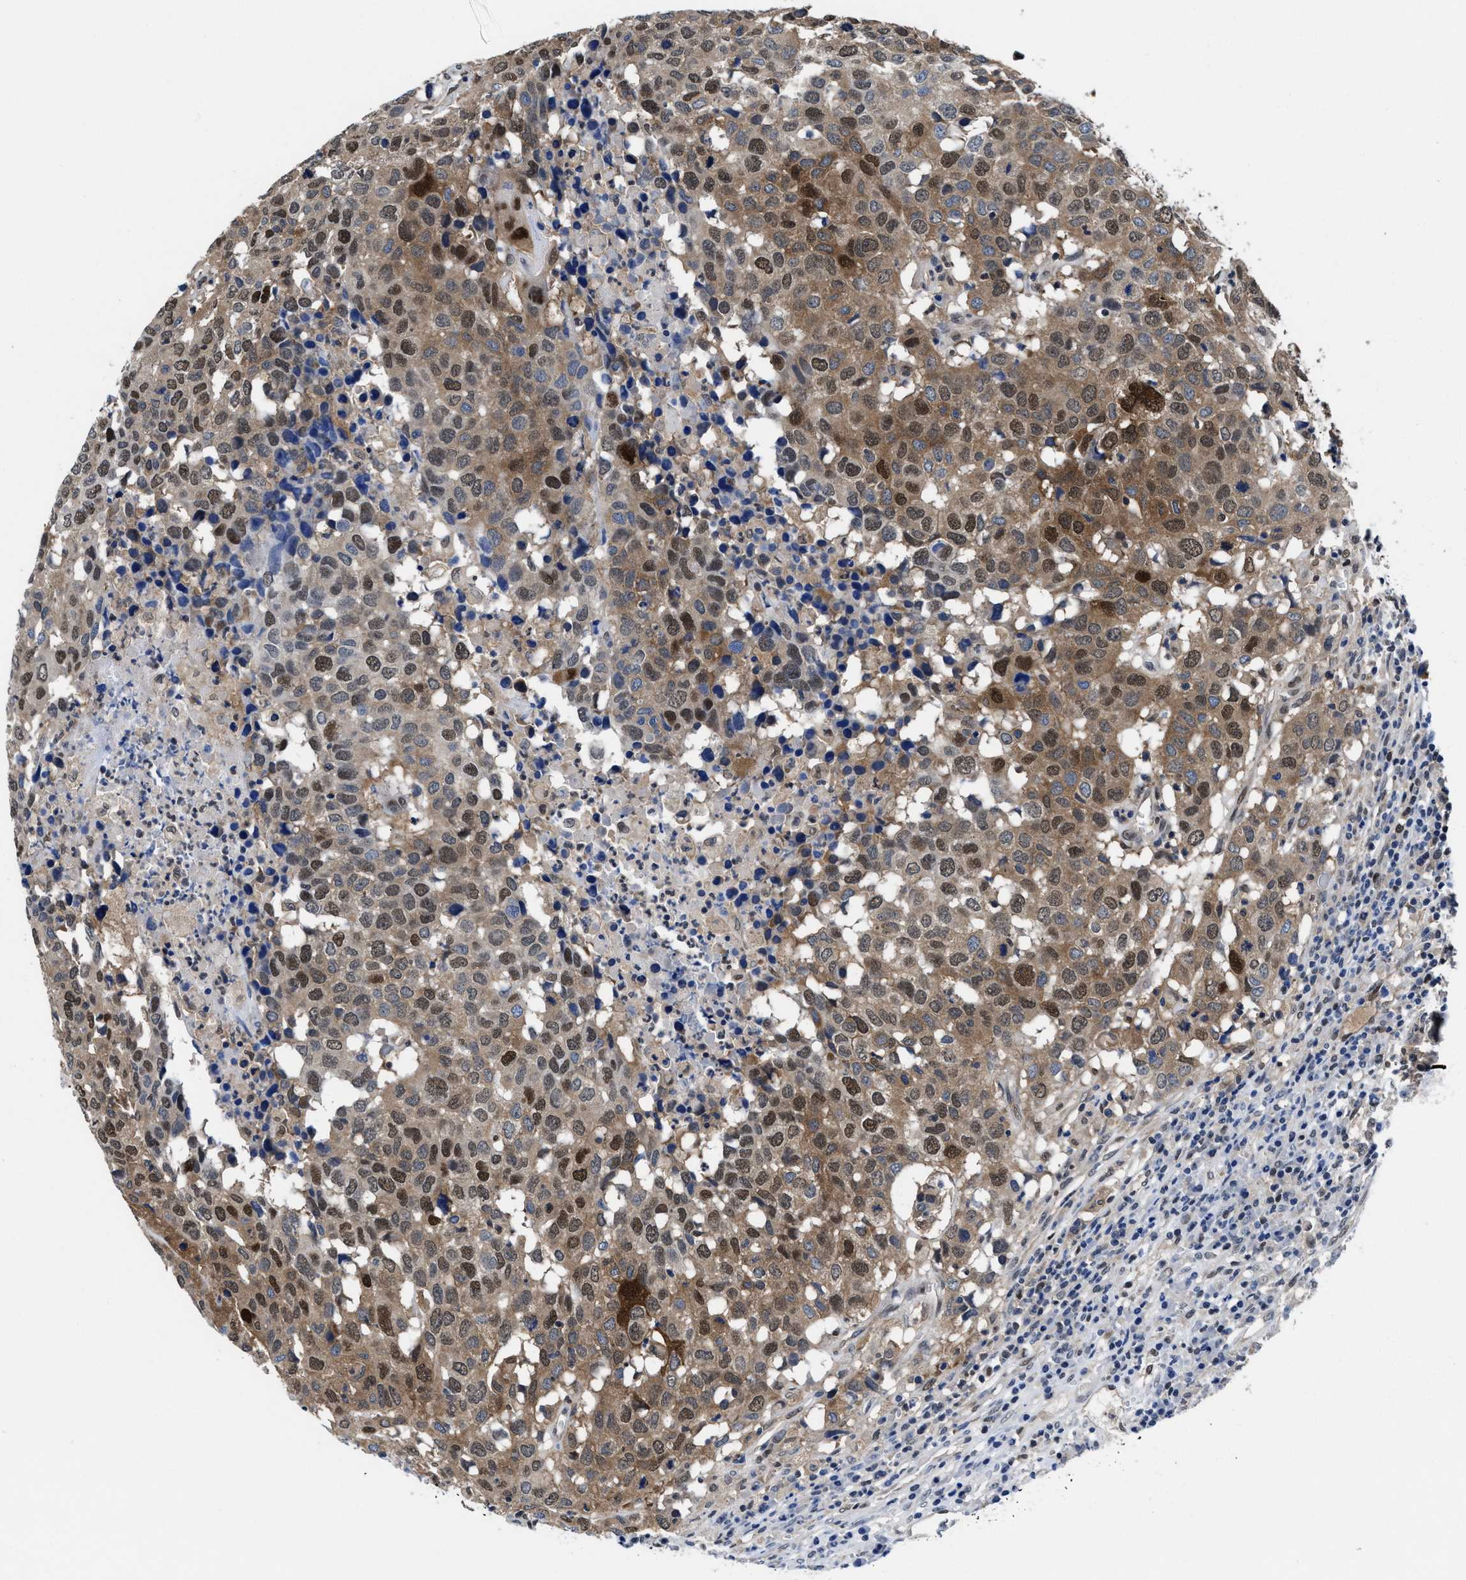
{"staining": {"intensity": "moderate", "quantity": ">75%", "location": "cytoplasmic/membranous,nuclear"}, "tissue": "head and neck cancer", "cell_type": "Tumor cells", "image_type": "cancer", "snomed": [{"axis": "morphology", "description": "Squamous cell carcinoma, NOS"}, {"axis": "topography", "description": "Head-Neck"}], "caption": "Human head and neck cancer (squamous cell carcinoma) stained for a protein (brown) displays moderate cytoplasmic/membranous and nuclear positive expression in approximately >75% of tumor cells.", "gene": "ACLY", "patient": {"sex": "male", "age": 66}}